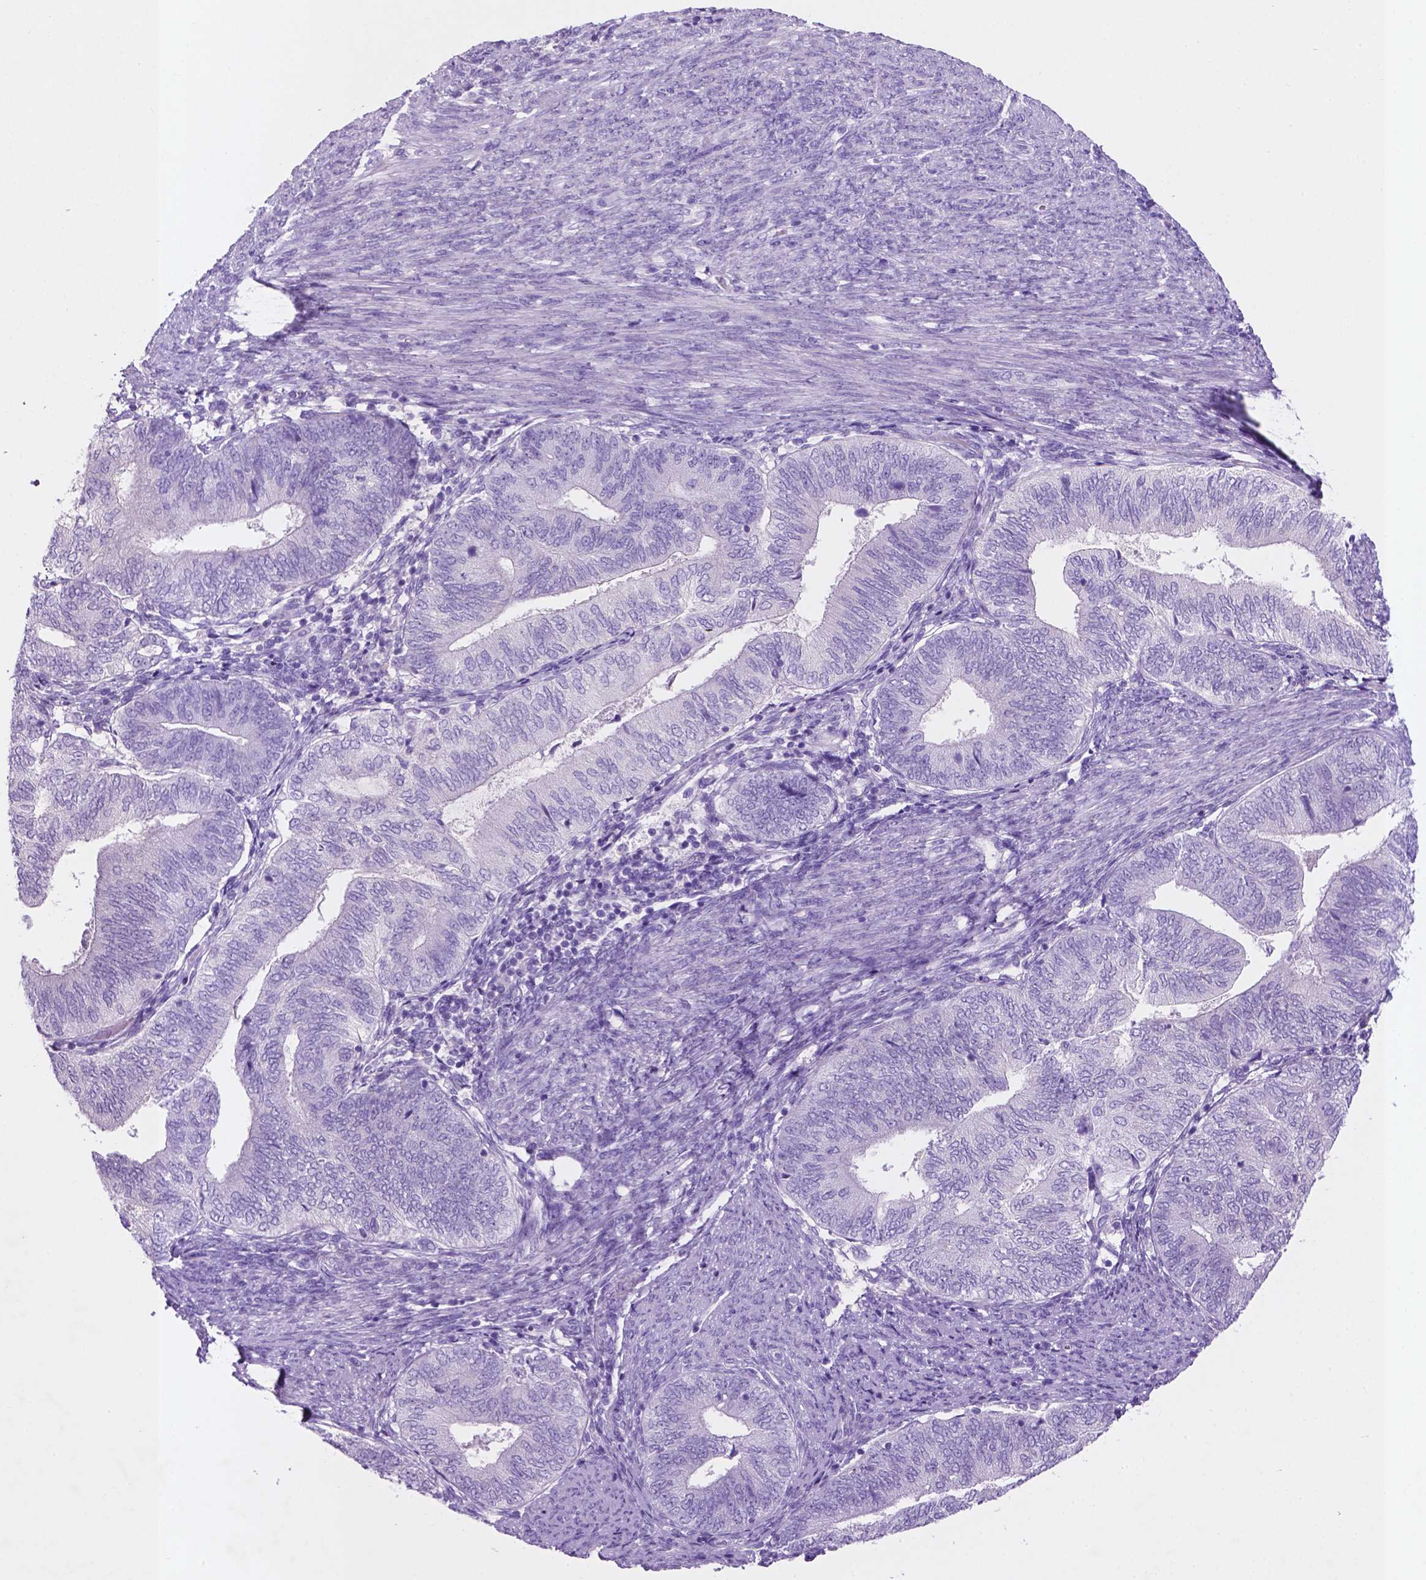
{"staining": {"intensity": "negative", "quantity": "none", "location": "none"}, "tissue": "endometrial cancer", "cell_type": "Tumor cells", "image_type": "cancer", "snomed": [{"axis": "morphology", "description": "Adenocarcinoma, NOS"}, {"axis": "topography", "description": "Endometrium"}], "caption": "High power microscopy micrograph of an IHC image of endometrial cancer (adenocarcinoma), revealing no significant positivity in tumor cells.", "gene": "POU4F1", "patient": {"sex": "female", "age": 65}}